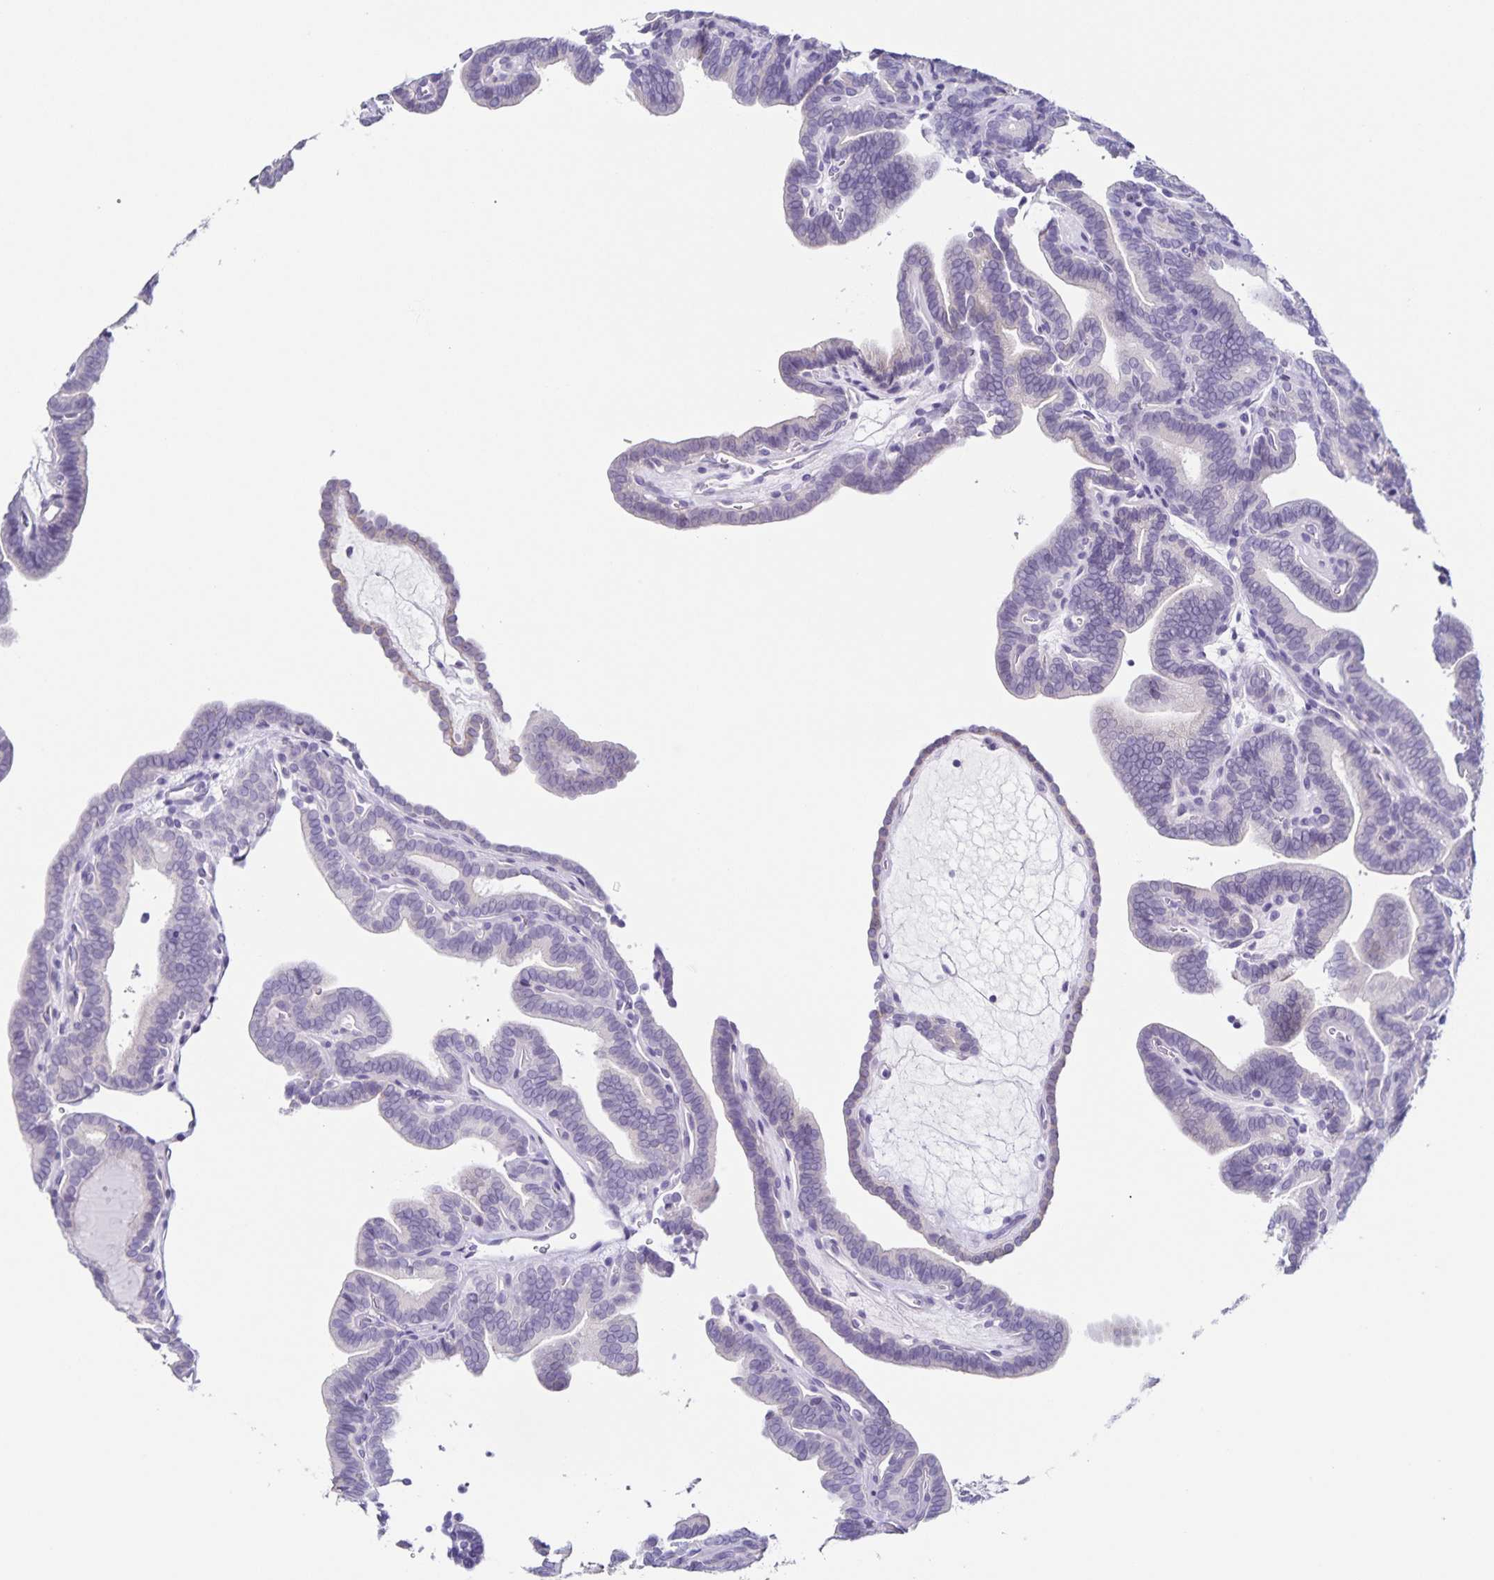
{"staining": {"intensity": "negative", "quantity": "none", "location": "none"}, "tissue": "thyroid cancer", "cell_type": "Tumor cells", "image_type": "cancer", "snomed": [{"axis": "morphology", "description": "Papillary adenocarcinoma, NOS"}, {"axis": "topography", "description": "Thyroid gland"}], "caption": "Immunohistochemistry (IHC) photomicrograph of neoplastic tissue: human thyroid cancer stained with DAB reveals no significant protein staining in tumor cells. (DAB (3,3'-diaminobenzidine) immunohistochemistry (IHC) with hematoxylin counter stain).", "gene": "SLC12A3", "patient": {"sex": "female", "age": 21}}